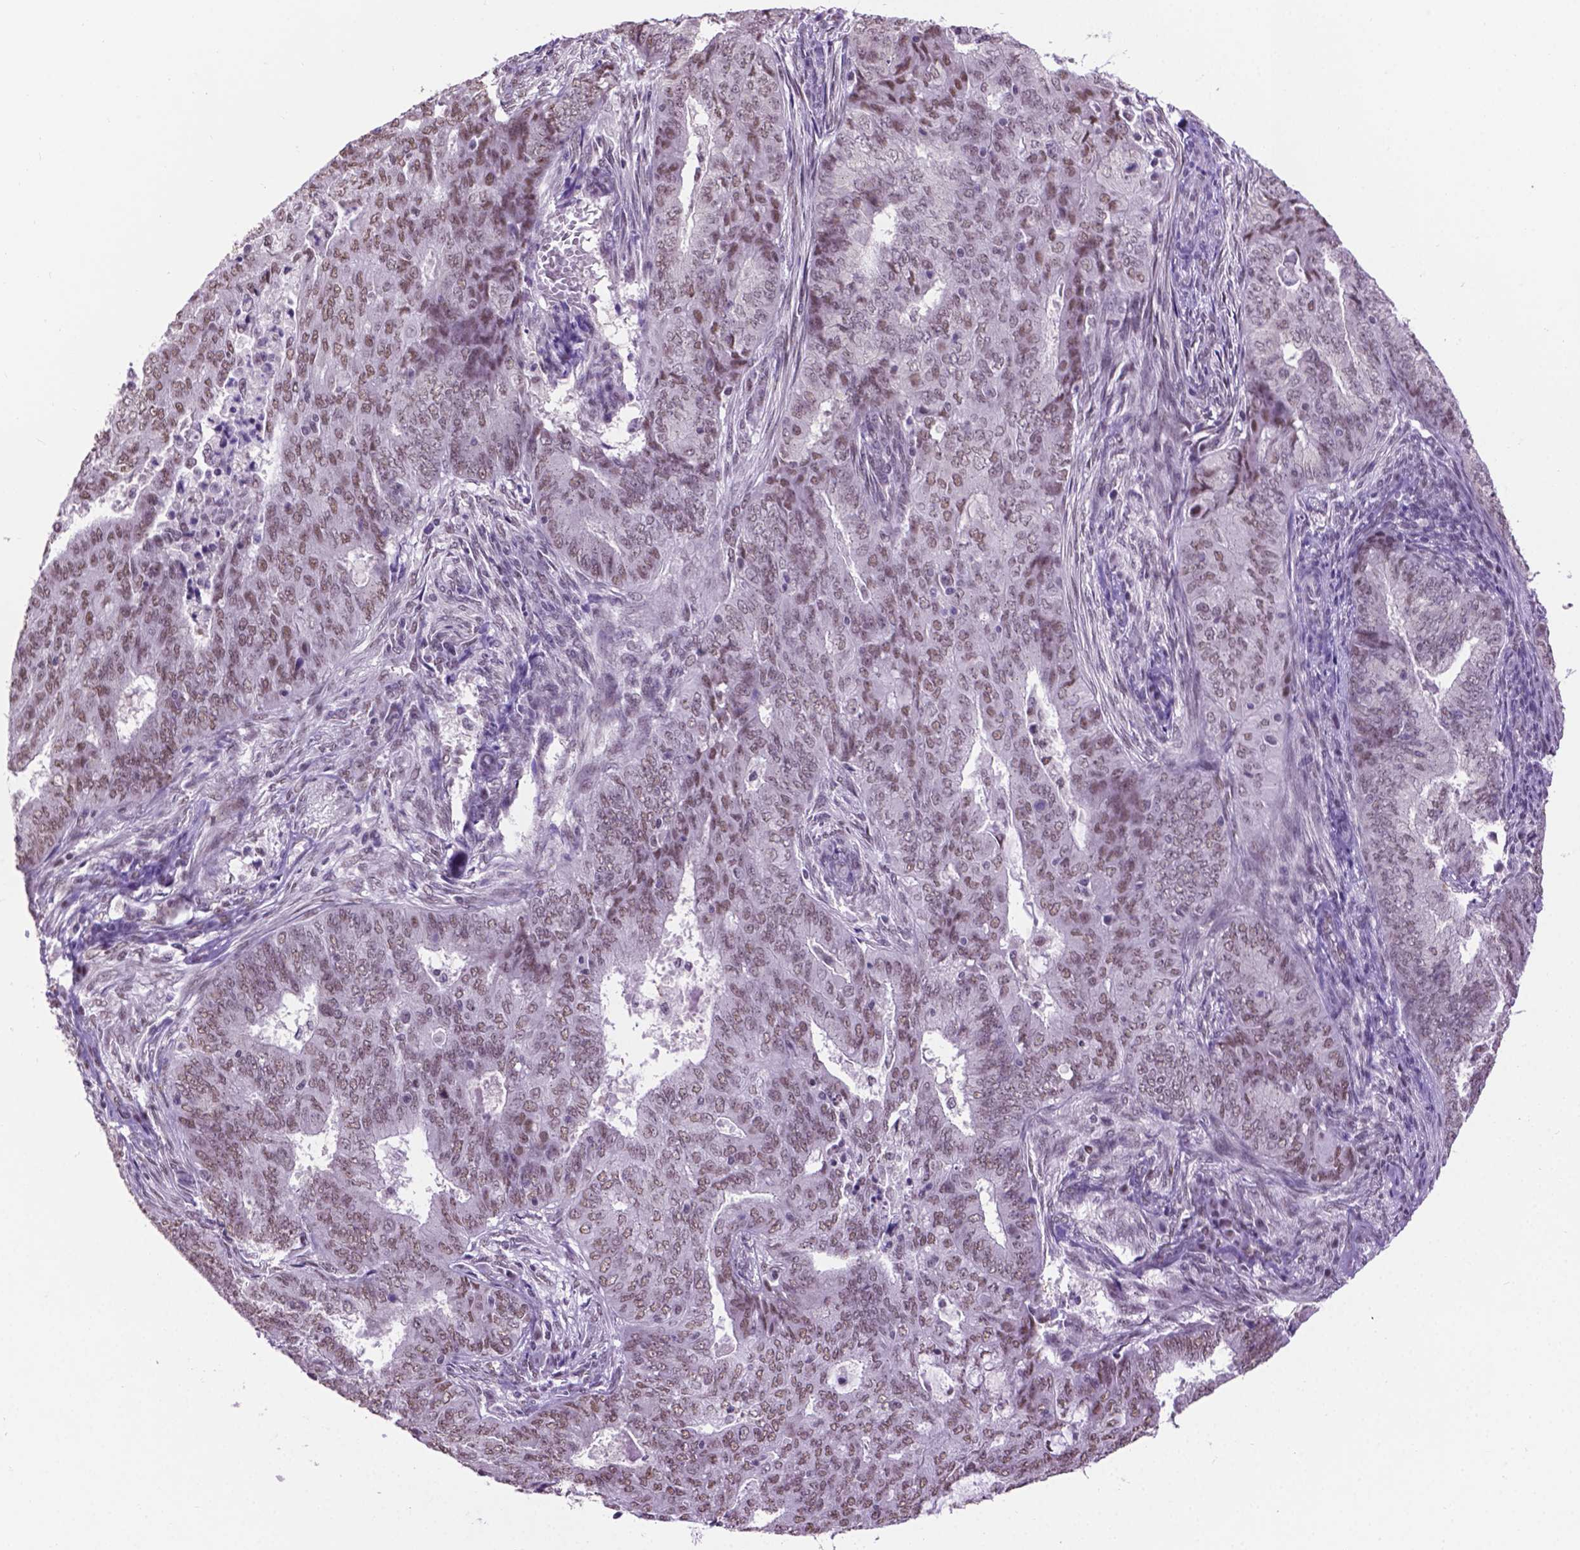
{"staining": {"intensity": "moderate", "quantity": "25%-75%", "location": "nuclear"}, "tissue": "endometrial cancer", "cell_type": "Tumor cells", "image_type": "cancer", "snomed": [{"axis": "morphology", "description": "Adenocarcinoma, NOS"}, {"axis": "topography", "description": "Endometrium"}], "caption": "Approximately 25%-75% of tumor cells in adenocarcinoma (endometrial) exhibit moderate nuclear protein expression as visualized by brown immunohistochemical staining.", "gene": "ABI2", "patient": {"sex": "female", "age": 62}}